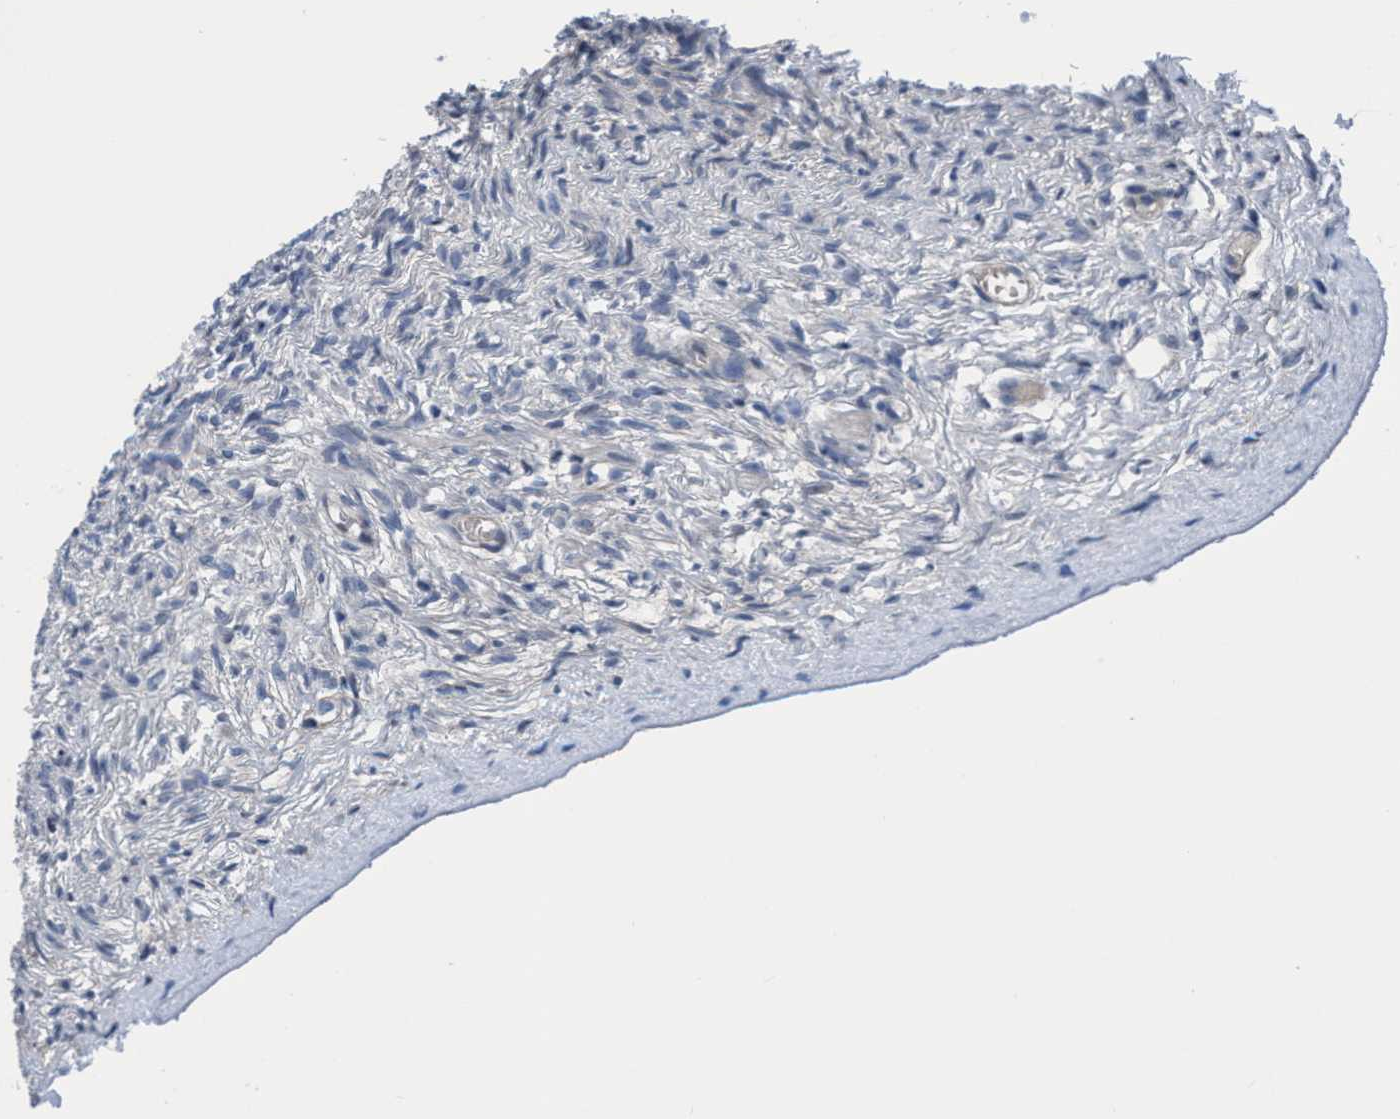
{"staining": {"intensity": "negative", "quantity": "none", "location": "none"}, "tissue": "ovary", "cell_type": "Ovarian stroma cells", "image_type": "normal", "snomed": [{"axis": "morphology", "description": "Normal tissue, NOS"}, {"axis": "topography", "description": "Ovary"}], "caption": "Immunohistochemical staining of unremarkable ovary shows no significant staining in ovarian stroma cells. (Immunohistochemistry, brightfield microscopy, high magnification).", "gene": "TMEM94", "patient": {"sex": "female", "age": 33}}